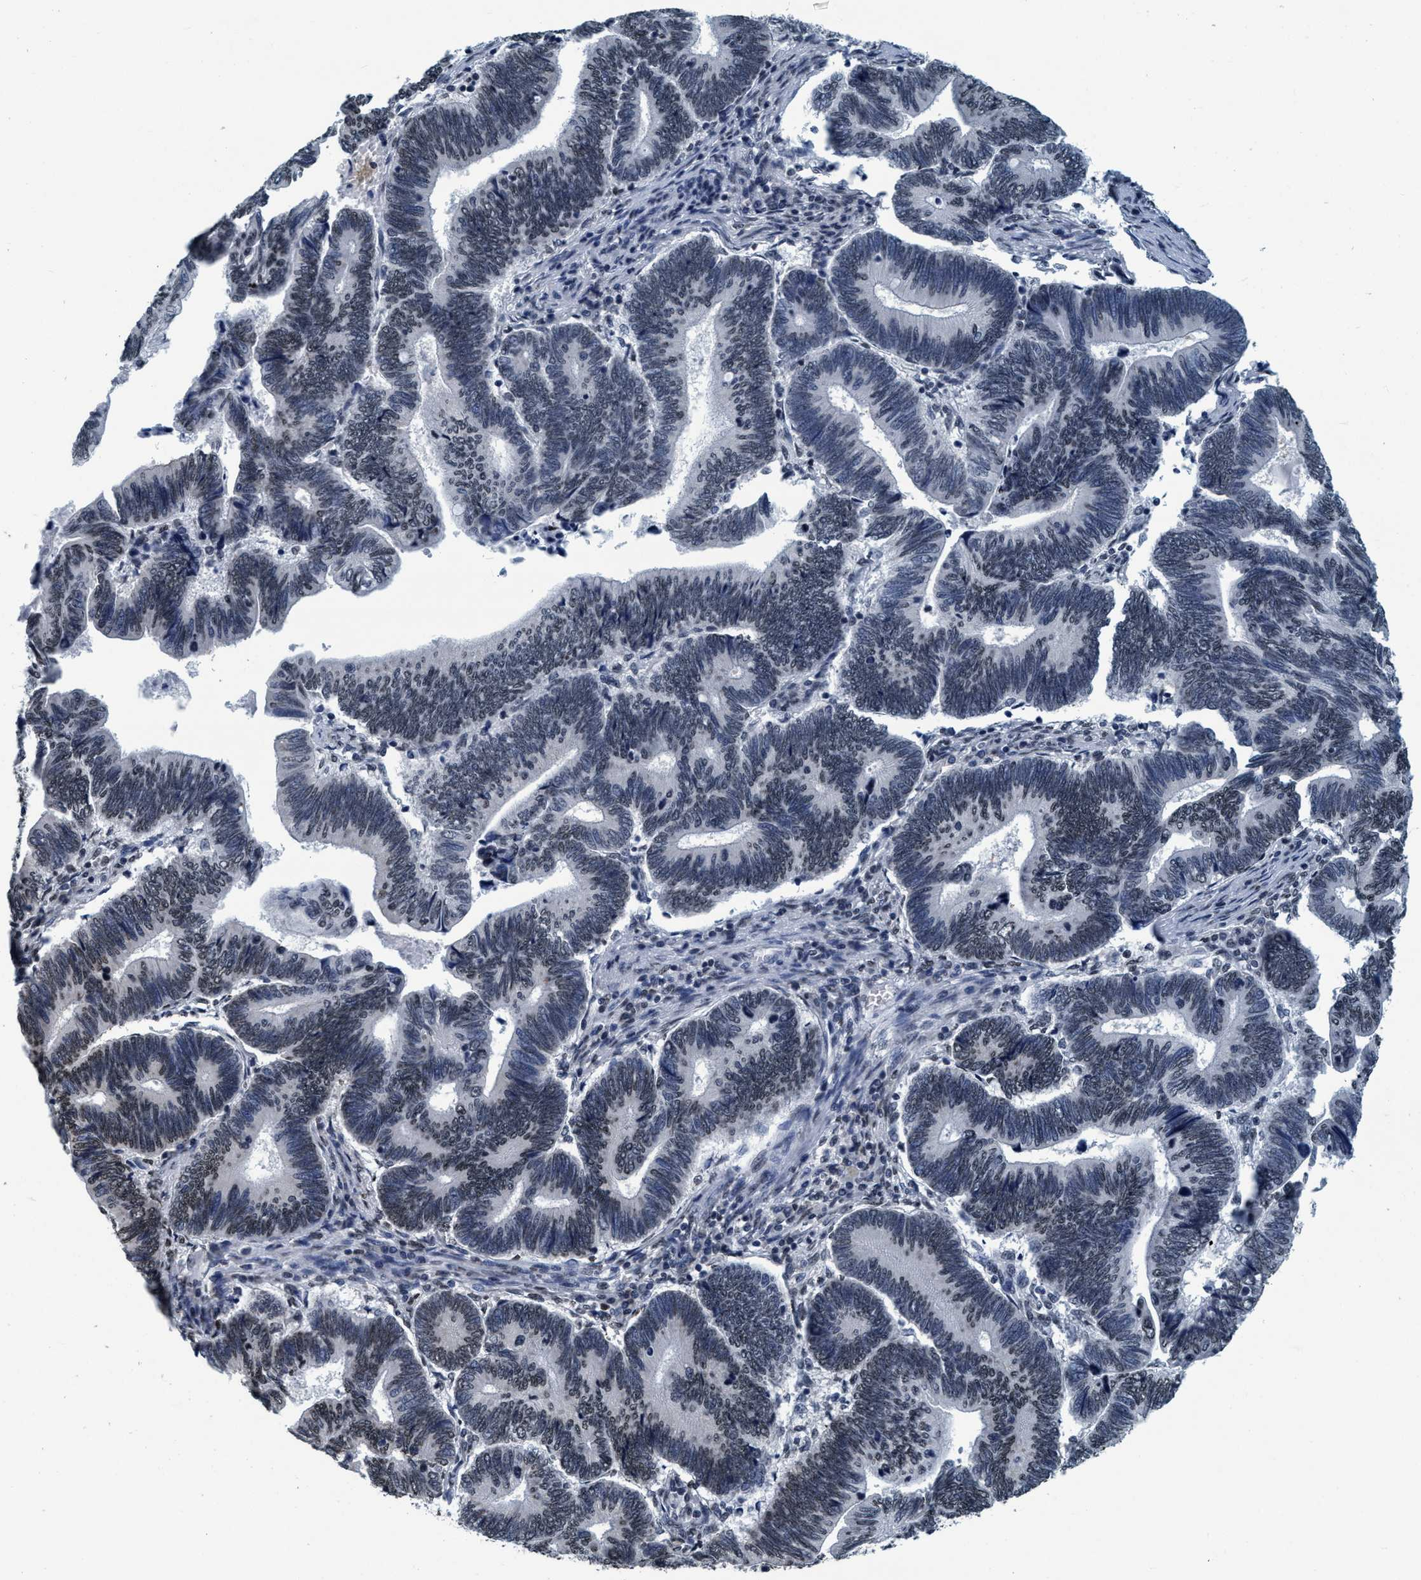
{"staining": {"intensity": "weak", "quantity": ">75%", "location": "nuclear"}, "tissue": "pancreatic cancer", "cell_type": "Tumor cells", "image_type": "cancer", "snomed": [{"axis": "morphology", "description": "Adenocarcinoma, NOS"}, {"axis": "topography", "description": "Pancreas"}], "caption": "Approximately >75% of tumor cells in human pancreatic cancer reveal weak nuclear protein expression as visualized by brown immunohistochemical staining.", "gene": "CCNE2", "patient": {"sex": "female", "age": 70}}